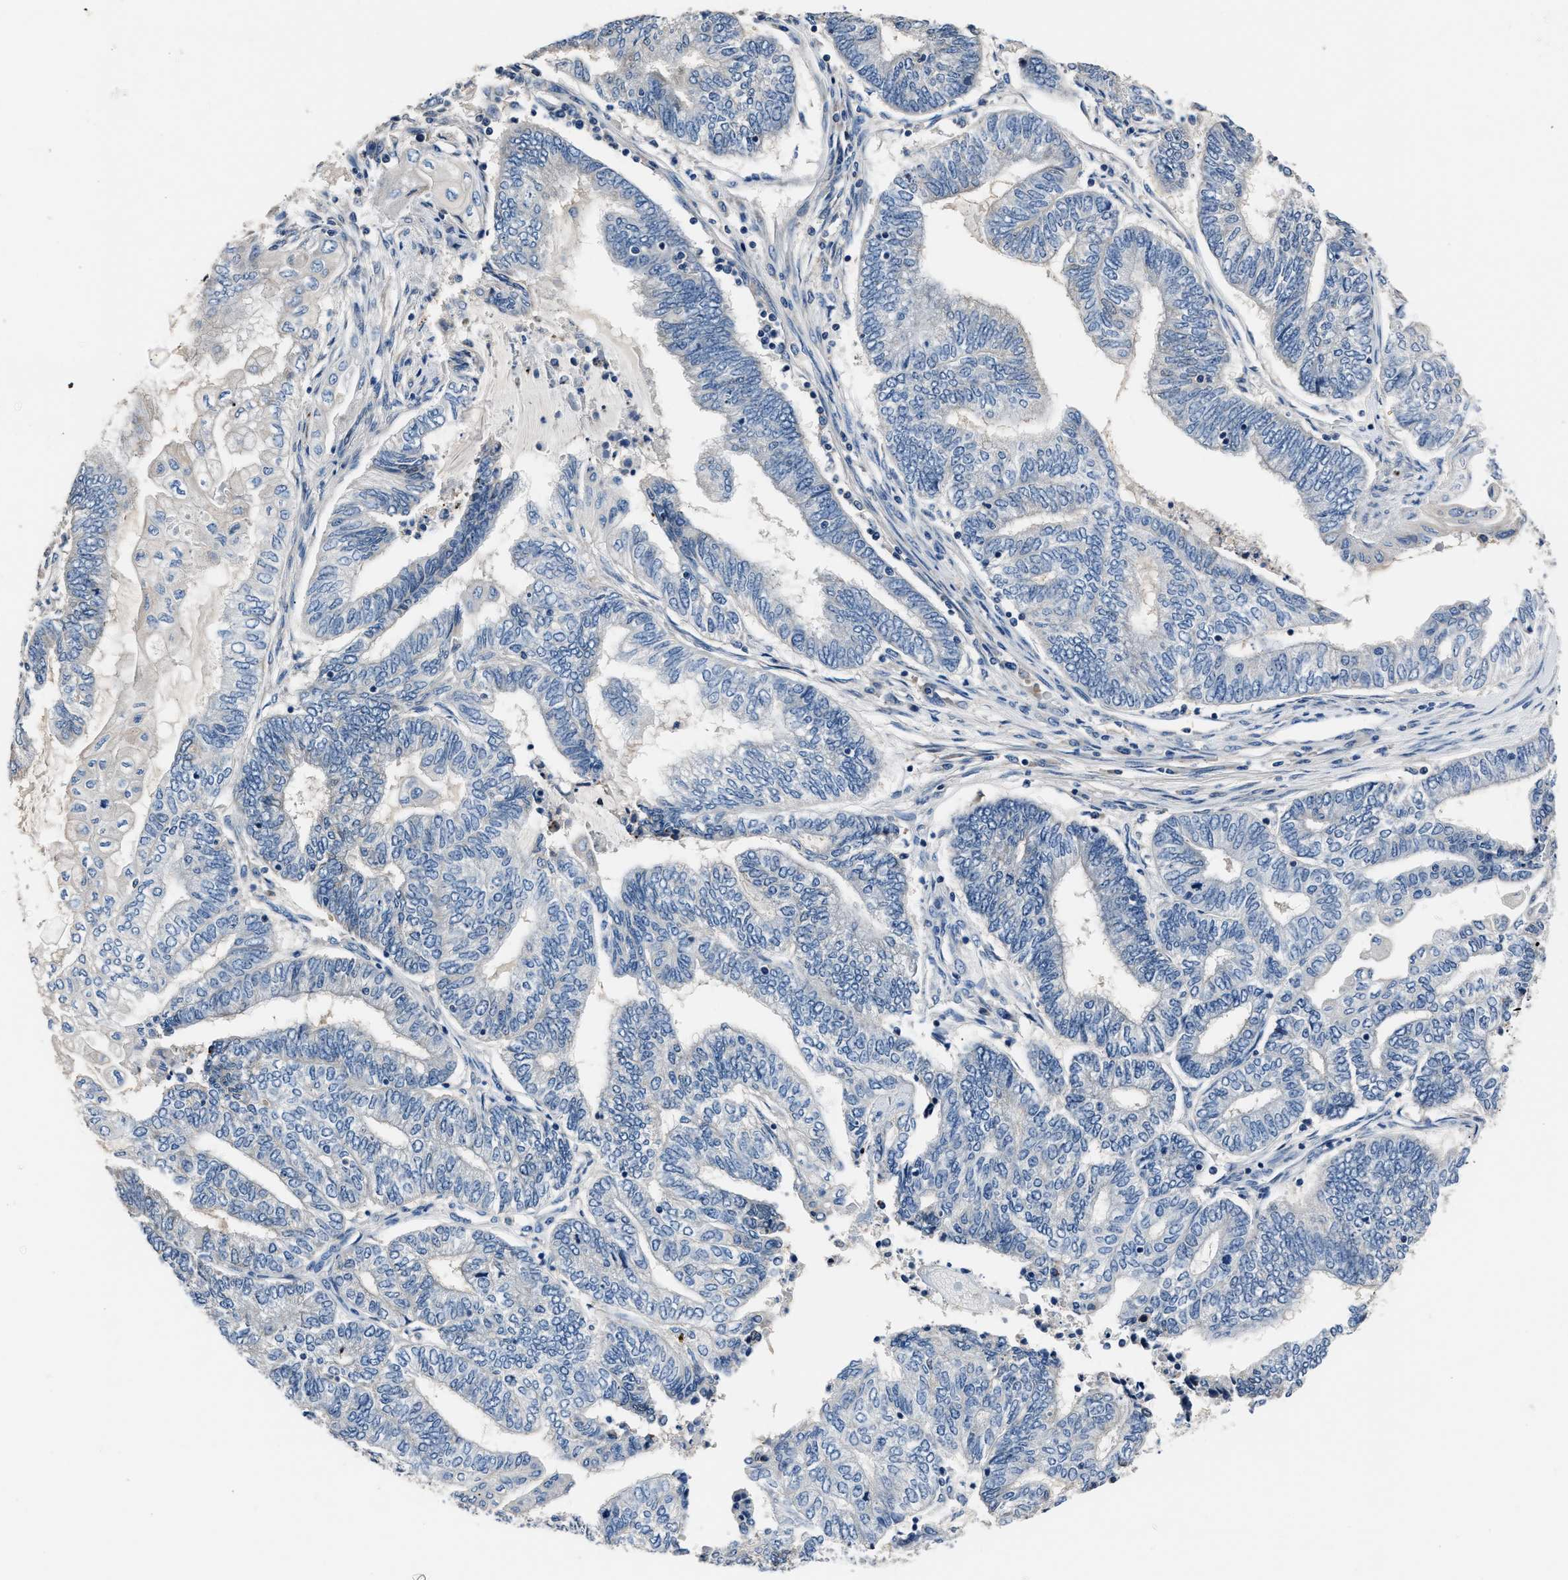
{"staining": {"intensity": "negative", "quantity": "none", "location": "none"}, "tissue": "endometrial cancer", "cell_type": "Tumor cells", "image_type": "cancer", "snomed": [{"axis": "morphology", "description": "Adenocarcinoma, NOS"}, {"axis": "topography", "description": "Uterus"}, {"axis": "topography", "description": "Endometrium"}], "caption": "Immunohistochemistry of human adenocarcinoma (endometrial) exhibits no positivity in tumor cells.", "gene": "DNAJC24", "patient": {"sex": "female", "age": 70}}